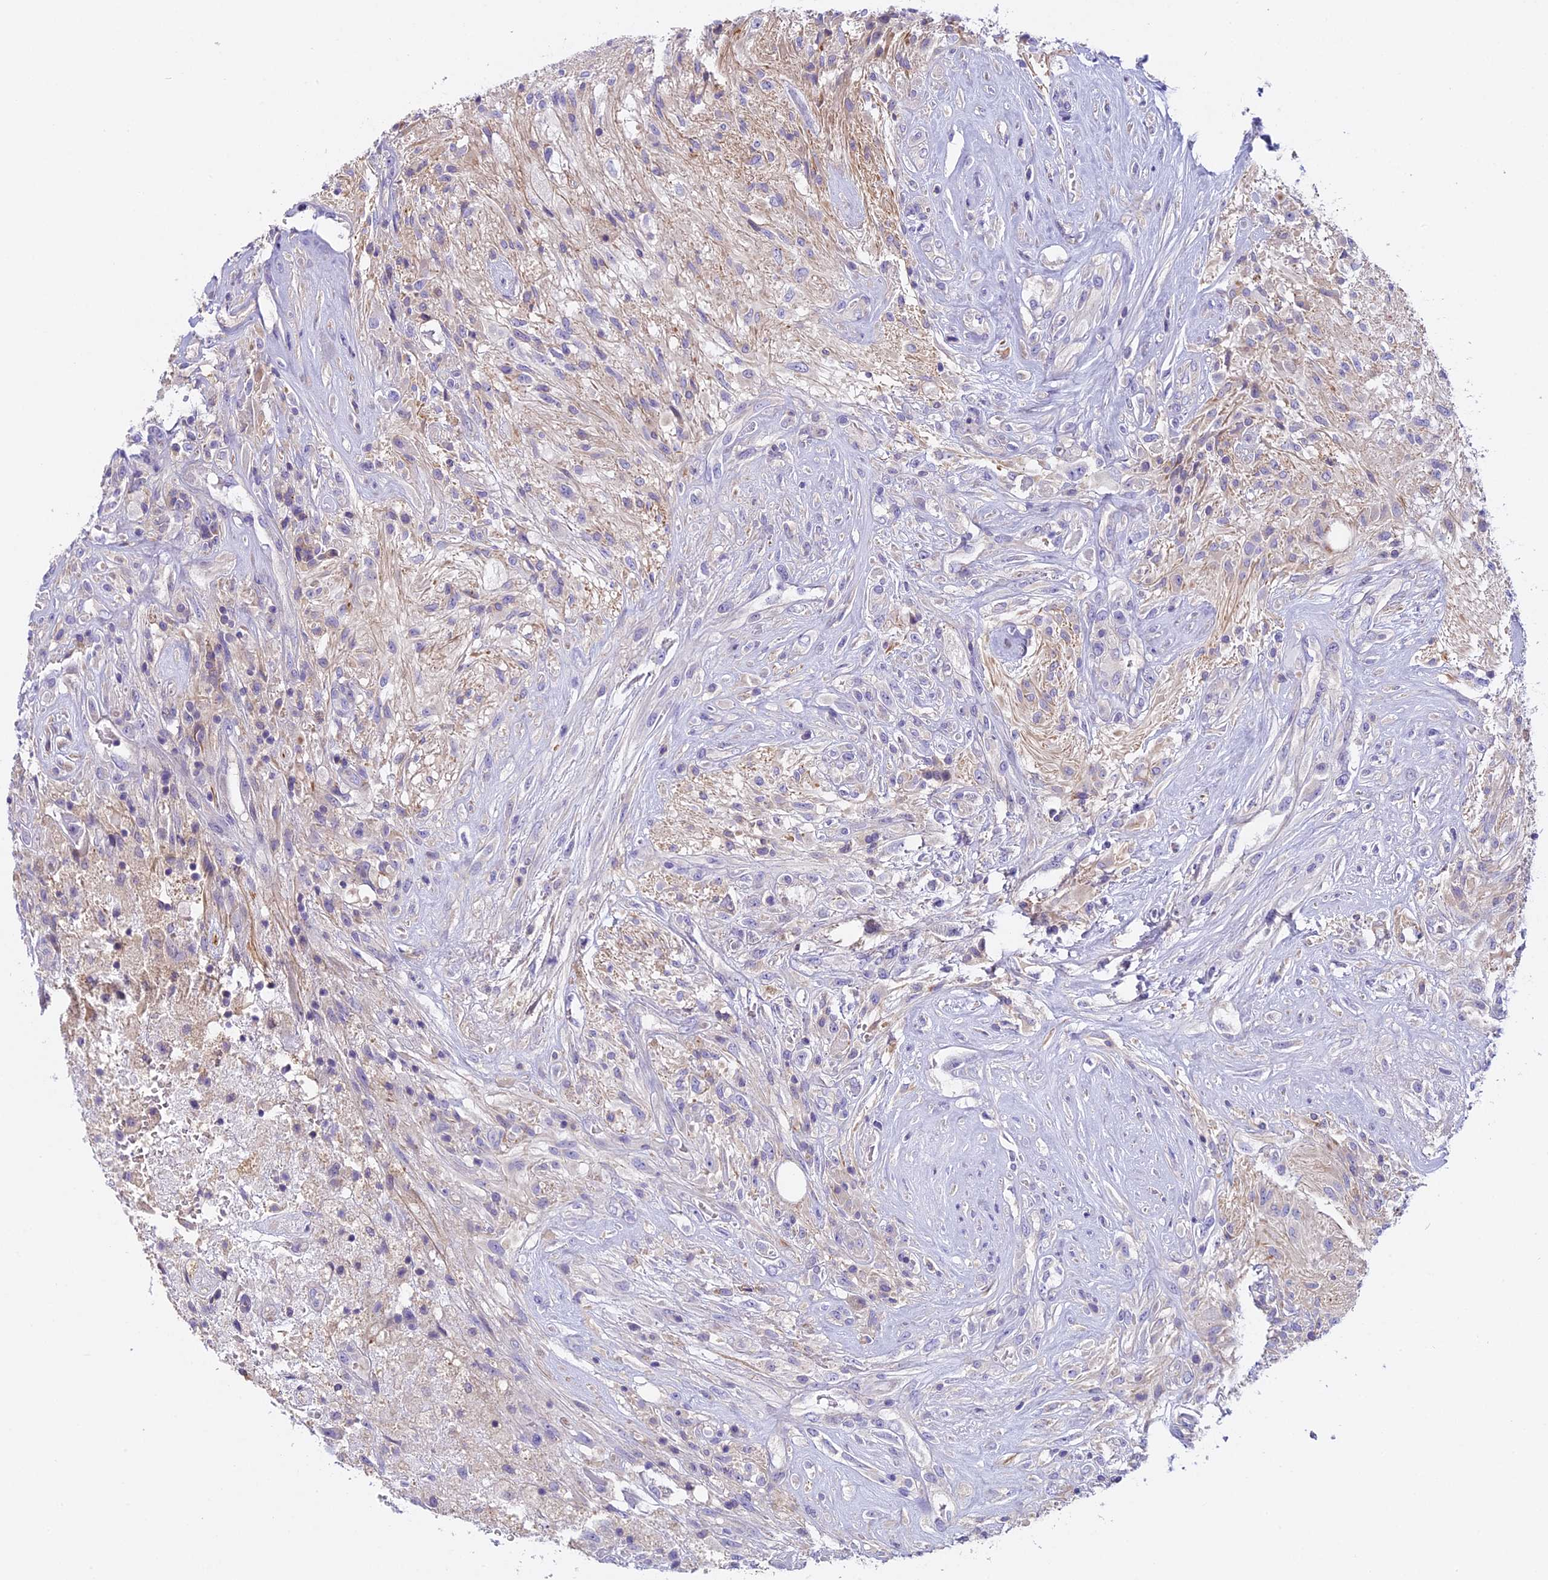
{"staining": {"intensity": "negative", "quantity": "none", "location": "none"}, "tissue": "glioma", "cell_type": "Tumor cells", "image_type": "cancer", "snomed": [{"axis": "morphology", "description": "Glioma, malignant, High grade"}, {"axis": "topography", "description": "Brain"}], "caption": "Glioma was stained to show a protein in brown. There is no significant expression in tumor cells.", "gene": "FAM98C", "patient": {"sex": "male", "age": 56}}